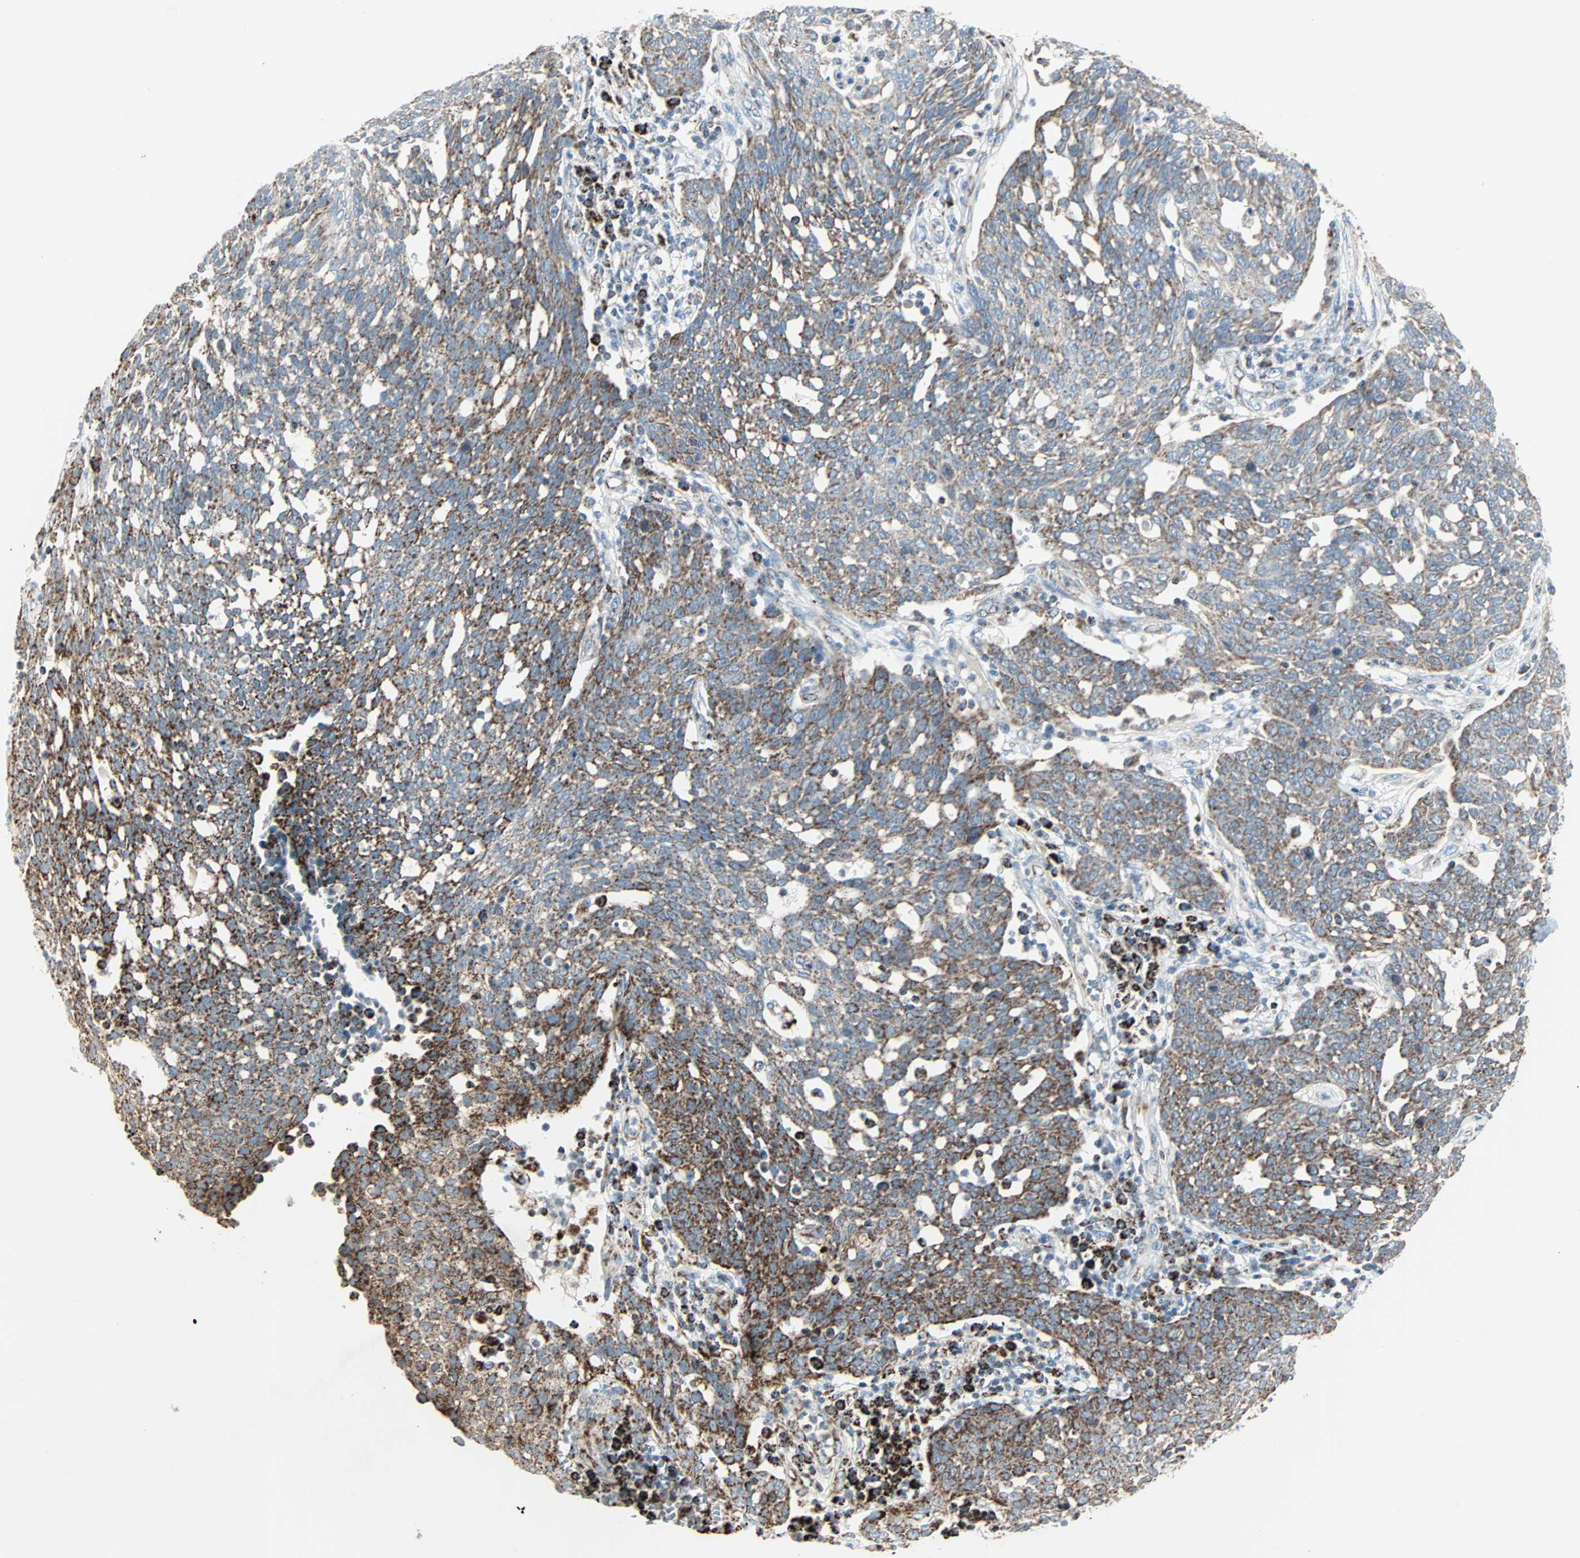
{"staining": {"intensity": "moderate", "quantity": ">75%", "location": "cytoplasmic/membranous"}, "tissue": "cervical cancer", "cell_type": "Tumor cells", "image_type": "cancer", "snomed": [{"axis": "morphology", "description": "Squamous cell carcinoma, NOS"}, {"axis": "topography", "description": "Cervix"}], "caption": "Cervical squamous cell carcinoma stained with a protein marker reveals moderate staining in tumor cells.", "gene": "IDH2", "patient": {"sex": "female", "age": 34}}